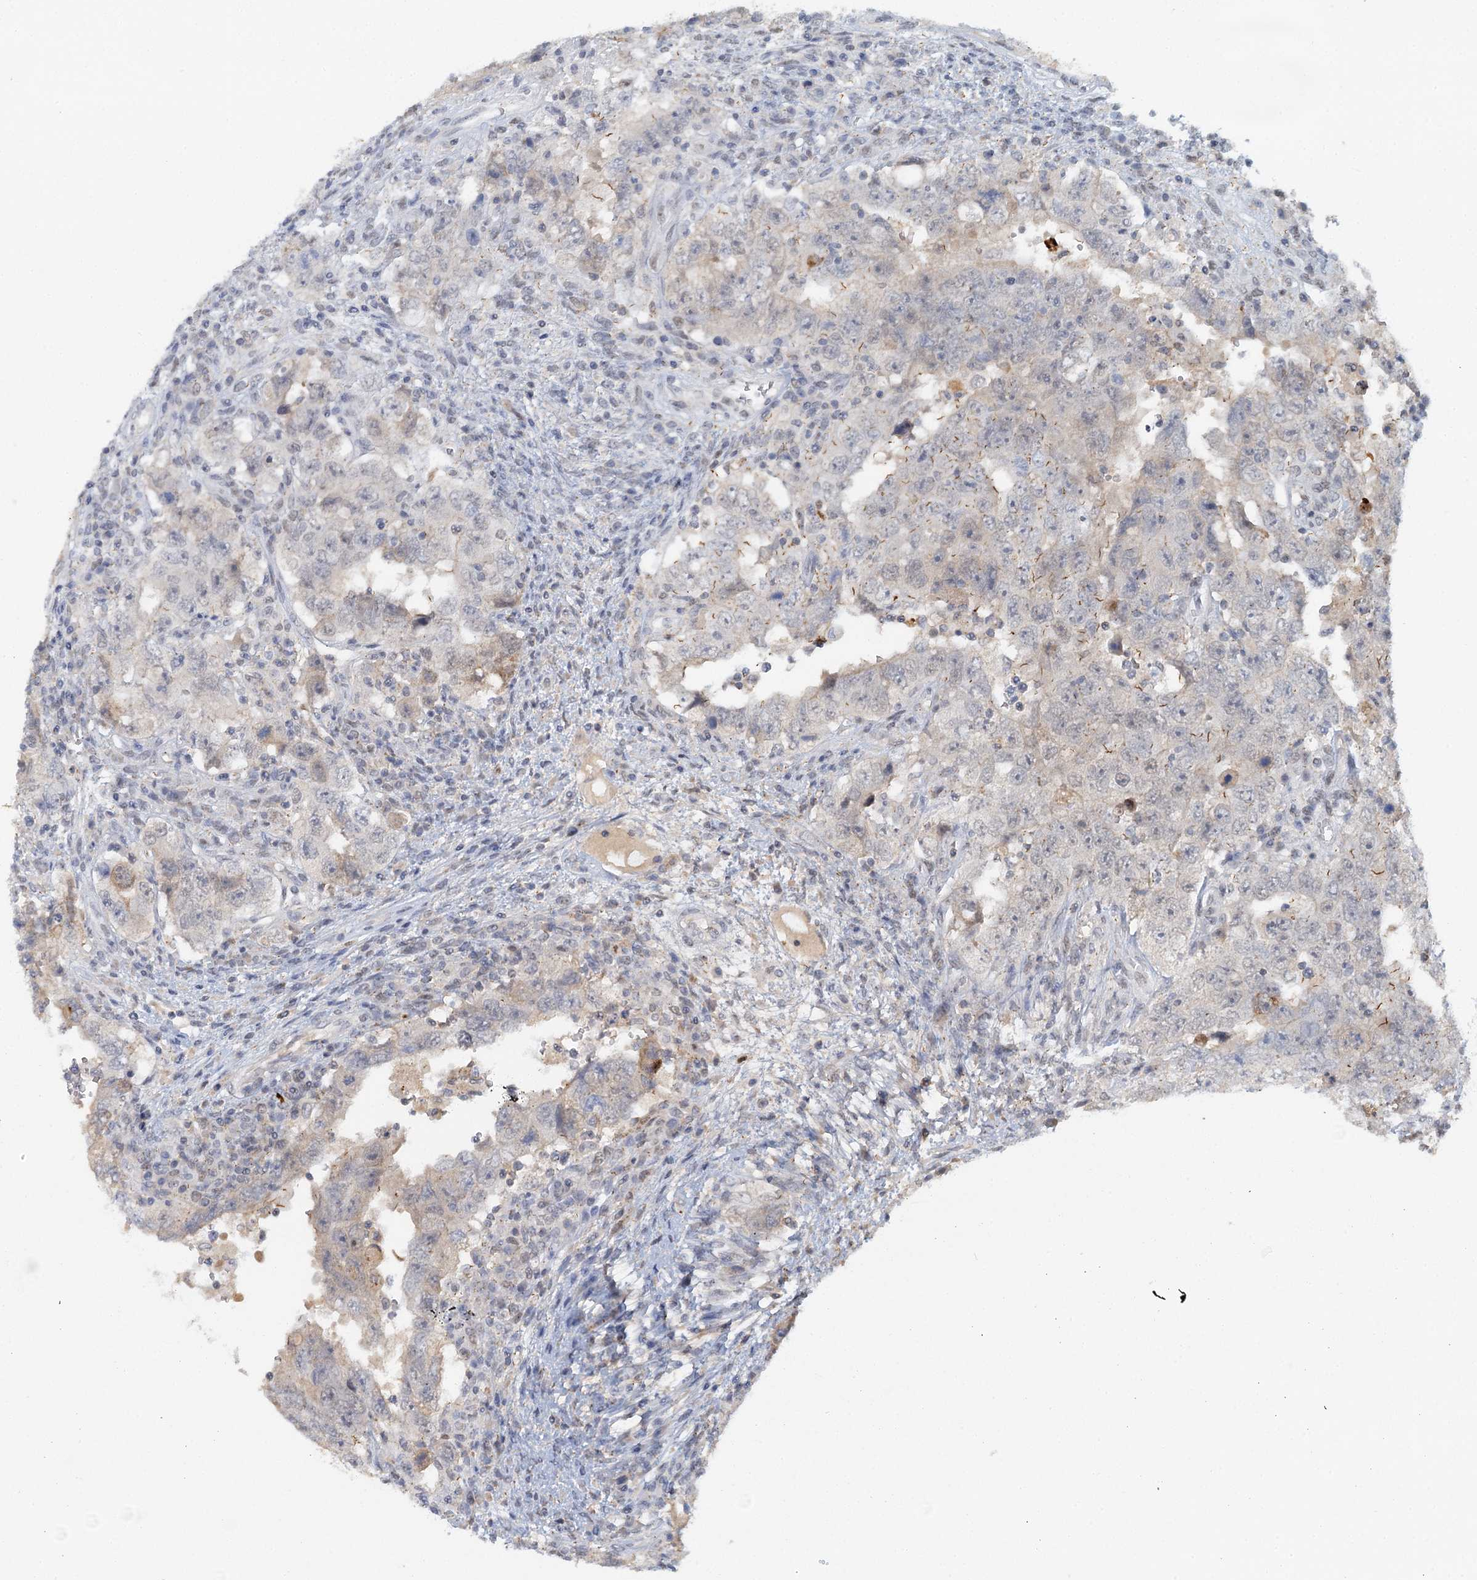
{"staining": {"intensity": "negative", "quantity": "none", "location": "none"}, "tissue": "testis cancer", "cell_type": "Tumor cells", "image_type": "cancer", "snomed": [{"axis": "morphology", "description": "Carcinoma, Embryonal, NOS"}, {"axis": "topography", "description": "Testis"}], "caption": "High power microscopy photomicrograph of an immunohistochemistry (IHC) histopathology image of embryonal carcinoma (testis), revealing no significant positivity in tumor cells. (DAB immunohistochemistry (IHC), high magnification).", "gene": "GPATCH11", "patient": {"sex": "male", "age": 26}}